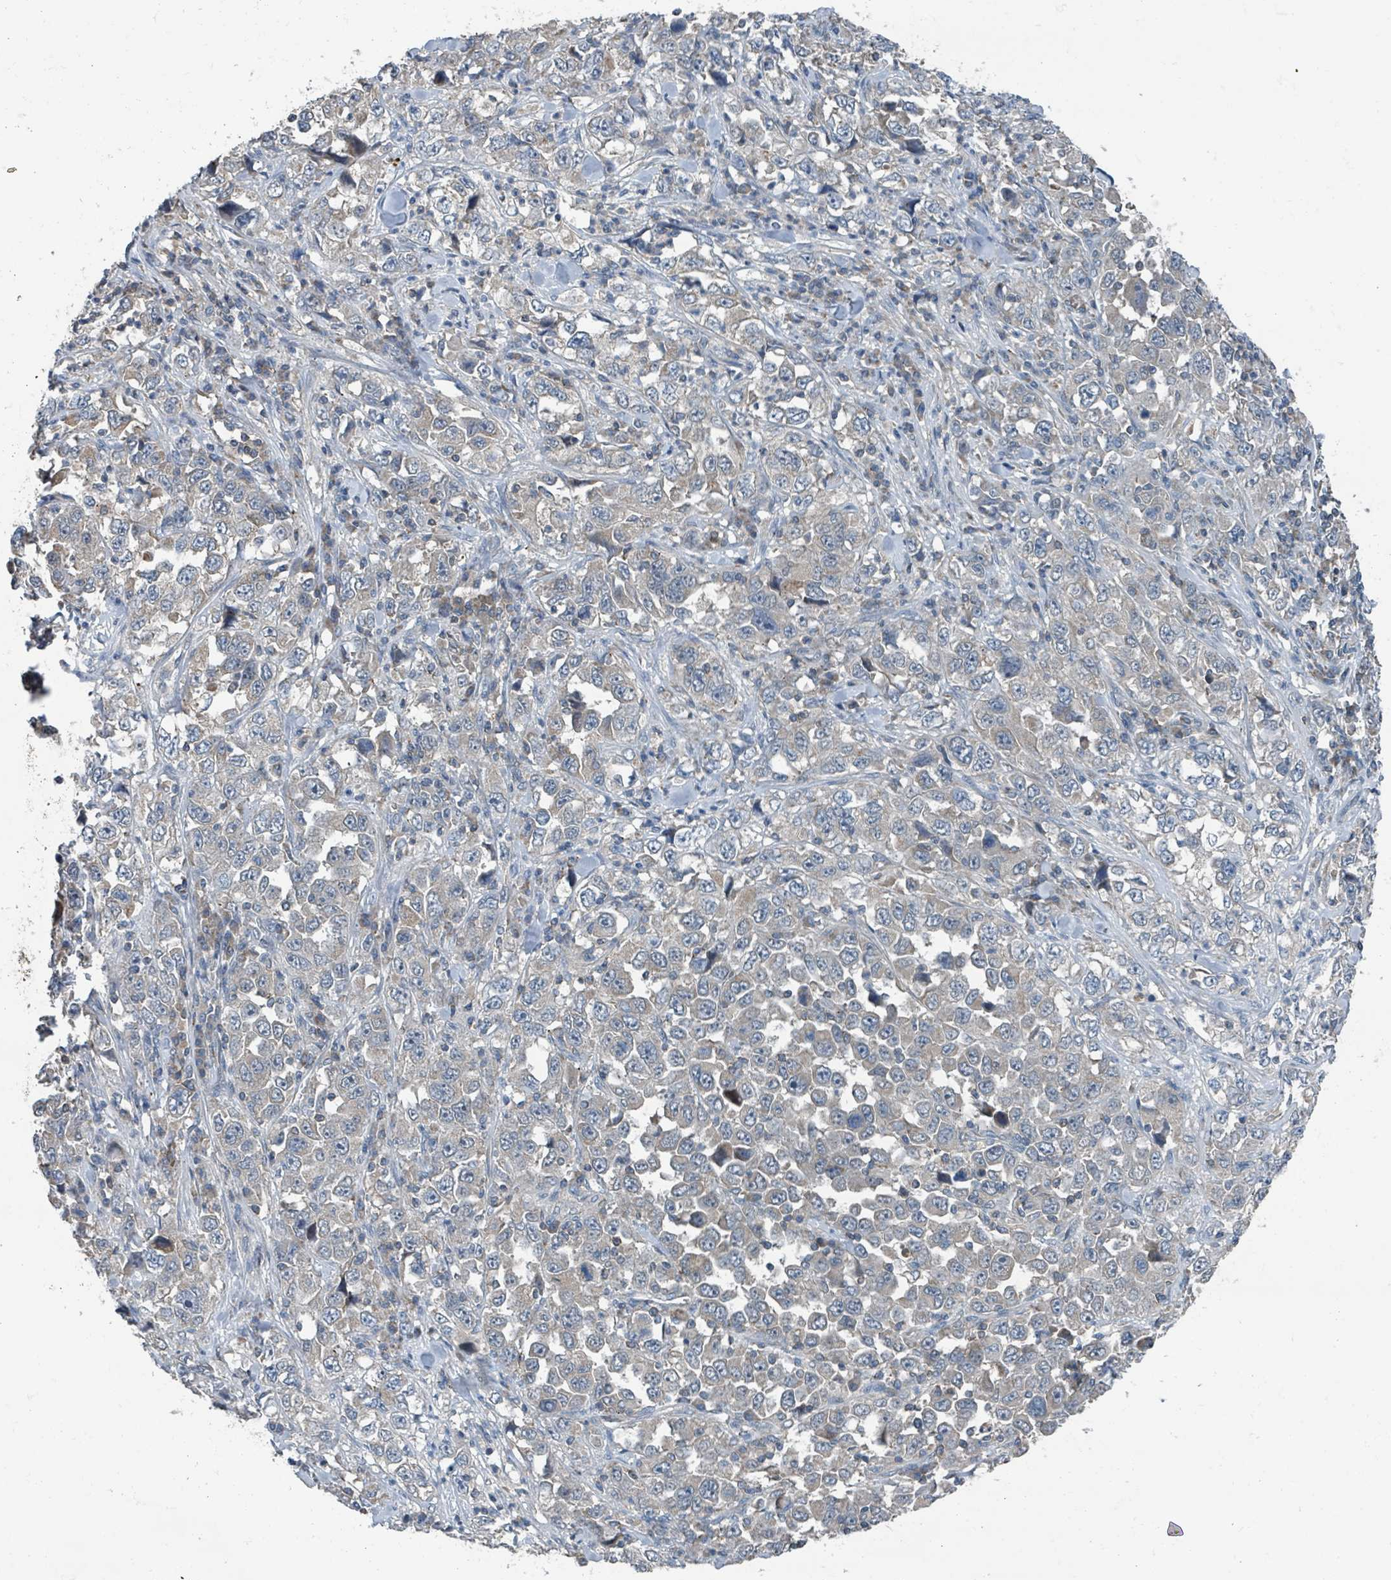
{"staining": {"intensity": "negative", "quantity": "none", "location": "none"}, "tissue": "stomach cancer", "cell_type": "Tumor cells", "image_type": "cancer", "snomed": [{"axis": "morphology", "description": "Normal tissue, NOS"}, {"axis": "morphology", "description": "Adenocarcinoma, NOS"}, {"axis": "topography", "description": "Stomach, upper"}, {"axis": "topography", "description": "Stomach"}], "caption": "This is an immunohistochemistry photomicrograph of stomach cancer. There is no positivity in tumor cells.", "gene": "ACBD4", "patient": {"sex": "male", "age": 59}}